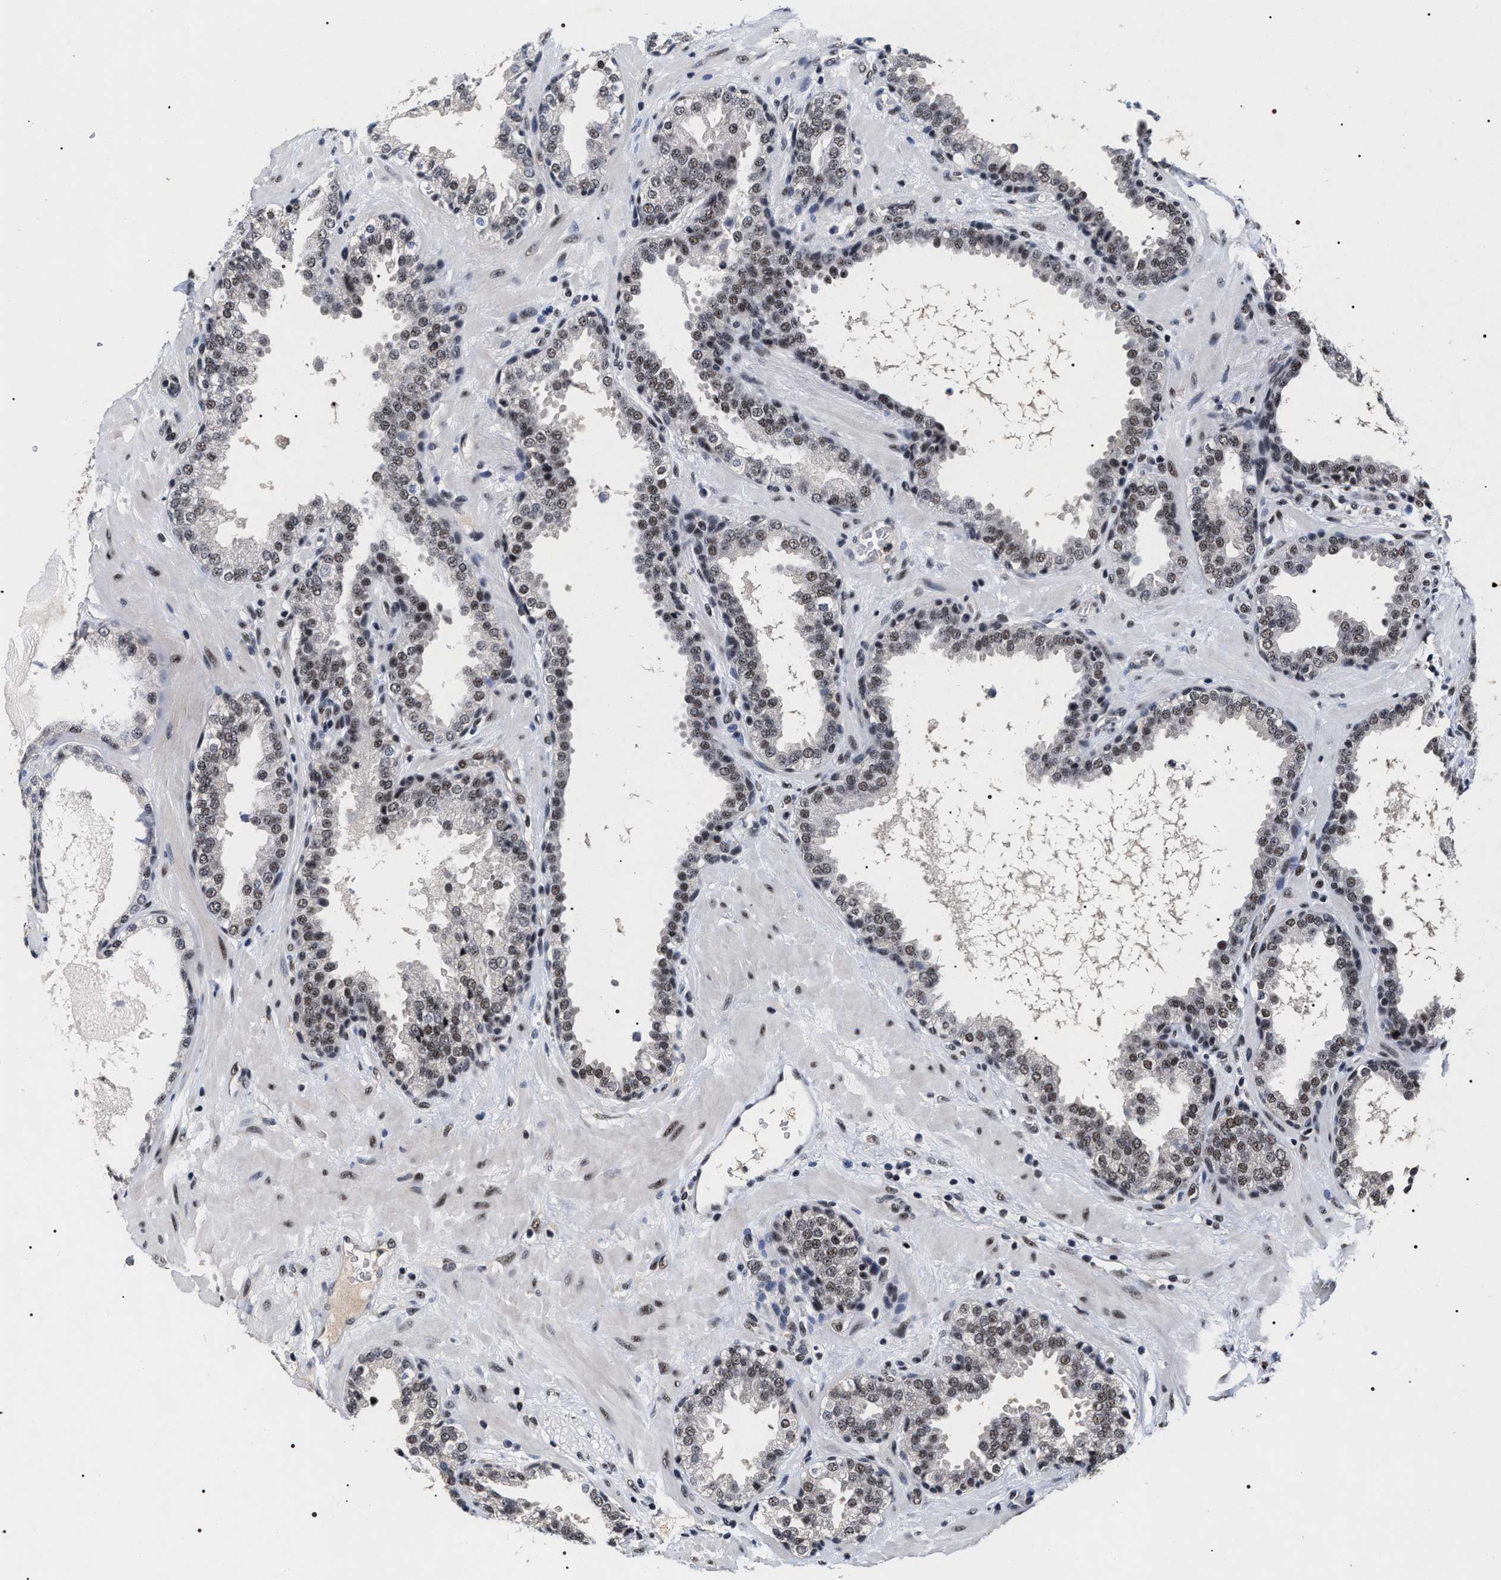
{"staining": {"intensity": "moderate", "quantity": "25%-75%", "location": "nuclear"}, "tissue": "prostate", "cell_type": "Glandular cells", "image_type": "normal", "snomed": [{"axis": "morphology", "description": "Normal tissue, NOS"}, {"axis": "topography", "description": "Prostate"}], "caption": "IHC staining of unremarkable prostate, which shows medium levels of moderate nuclear staining in about 25%-75% of glandular cells indicating moderate nuclear protein expression. The staining was performed using DAB (brown) for protein detection and nuclei were counterstained in hematoxylin (blue).", "gene": "RRP1B", "patient": {"sex": "male", "age": 51}}